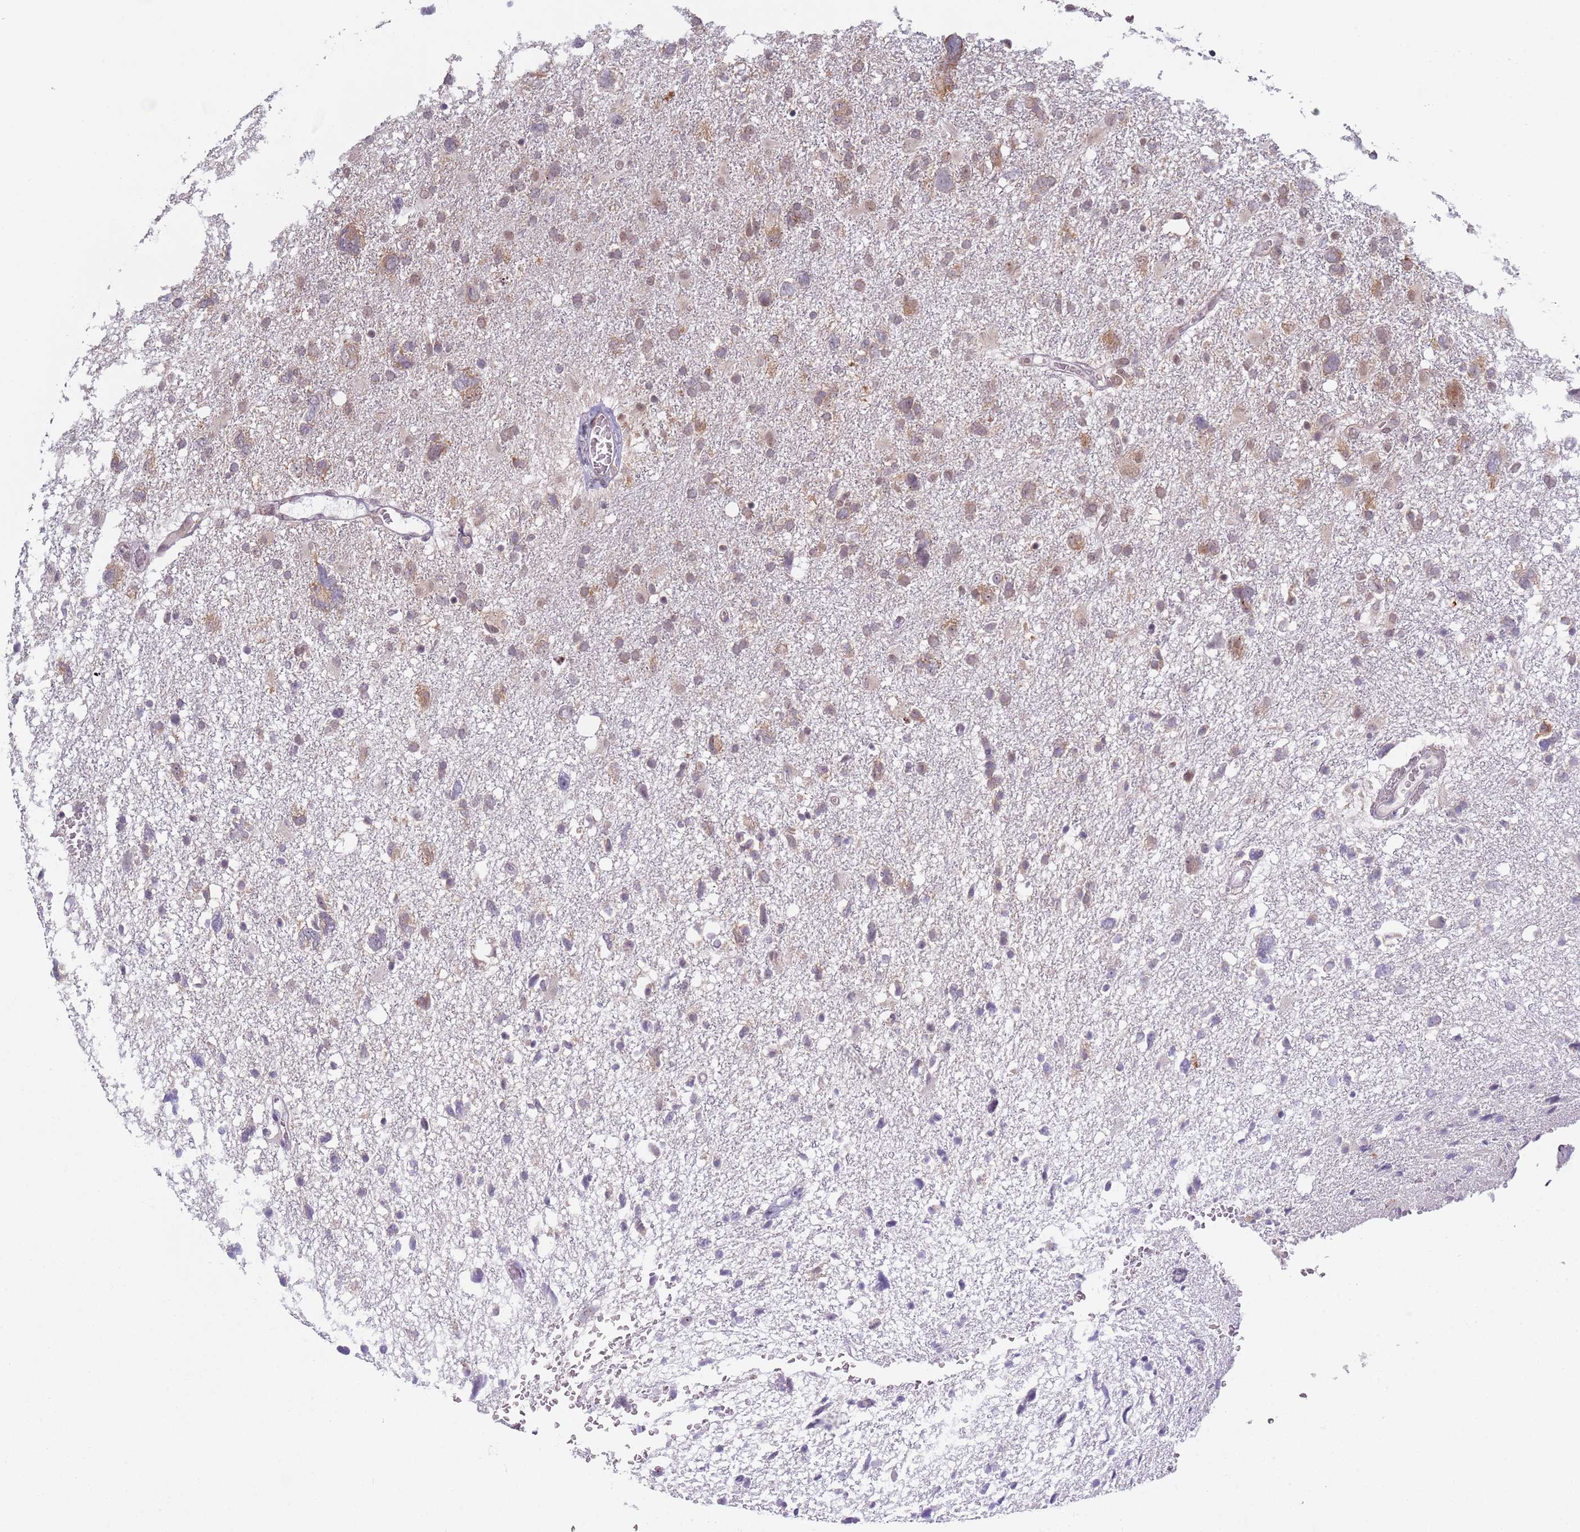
{"staining": {"intensity": "moderate", "quantity": ">75%", "location": "cytoplasmic/membranous,nuclear"}, "tissue": "glioma", "cell_type": "Tumor cells", "image_type": "cancer", "snomed": [{"axis": "morphology", "description": "Glioma, malignant, High grade"}, {"axis": "topography", "description": "Brain"}], "caption": "This is an image of immunohistochemistry (IHC) staining of glioma, which shows moderate expression in the cytoplasmic/membranous and nuclear of tumor cells.", "gene": "SLC25A32", "patient": {"sex": "male", "age": 61}}